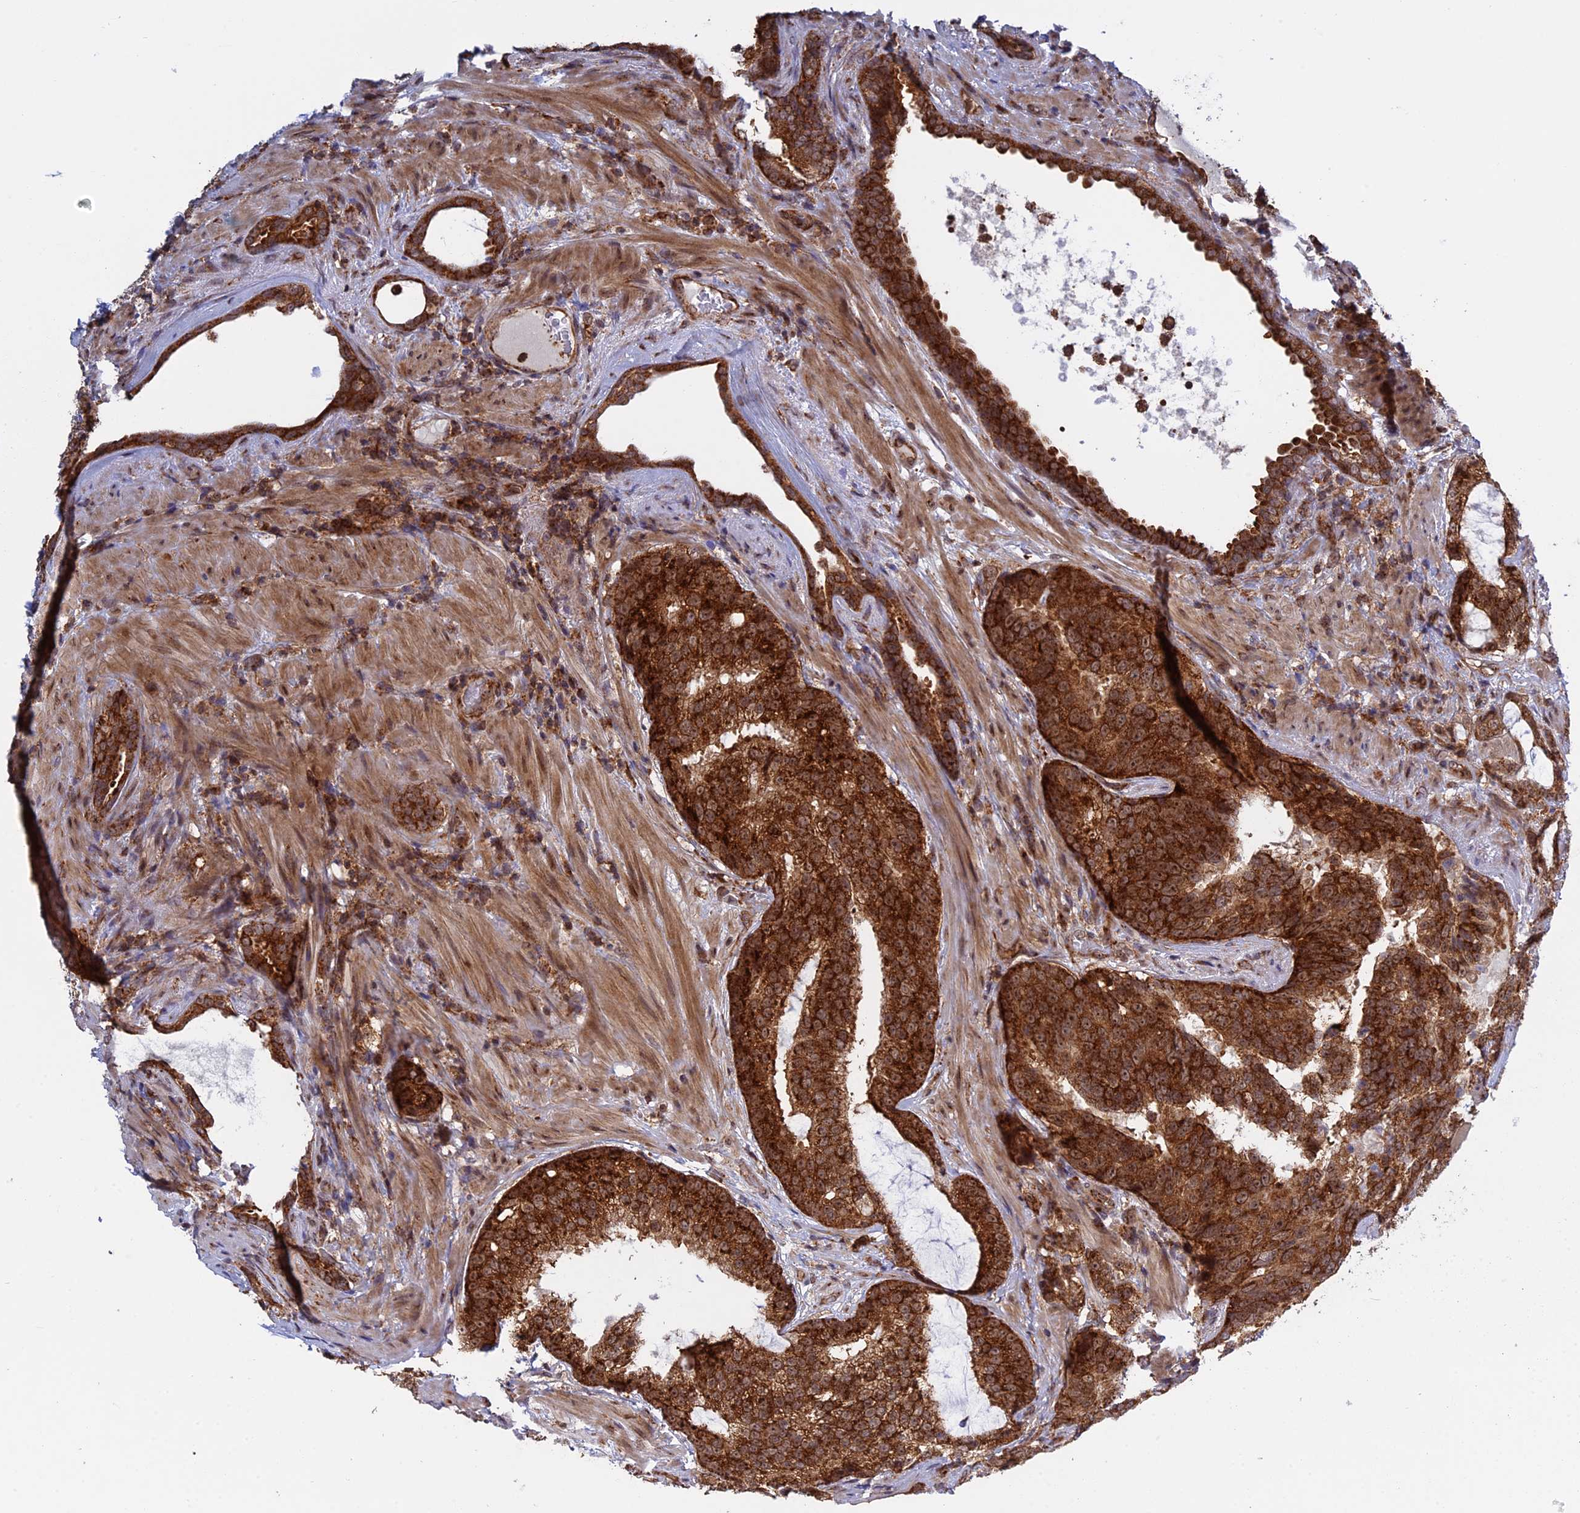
{"staining": {"intensity": "strong", "quantity": ">75%", "location": "cytoplasmic/membranous"}, "tissue": "prostate cancer", "cell_type": "Tumor cells", "image_type": "cancer", "snomed": [{"axis": "morphology", "description": "Adenocarcinoma, High grade"}, {"axis": "topography", "description": "Prostate"}], "caption": "Immunohistochemistry (IHC) staining of prostate cancer, which demonstrates high levels of strong cytoplasmic/membranous expression in approximately >75% of tumor cells indicating strong cytoplasmic/membranous protein positivity. The staining was performed using DAB (3,3'-diaminobenzidine) (brown) for protein detection and nuclei were counterstained in hematoxylin (blue).", "gene": "CLINT1", "patient": {"sex": "male", "age": 67}}